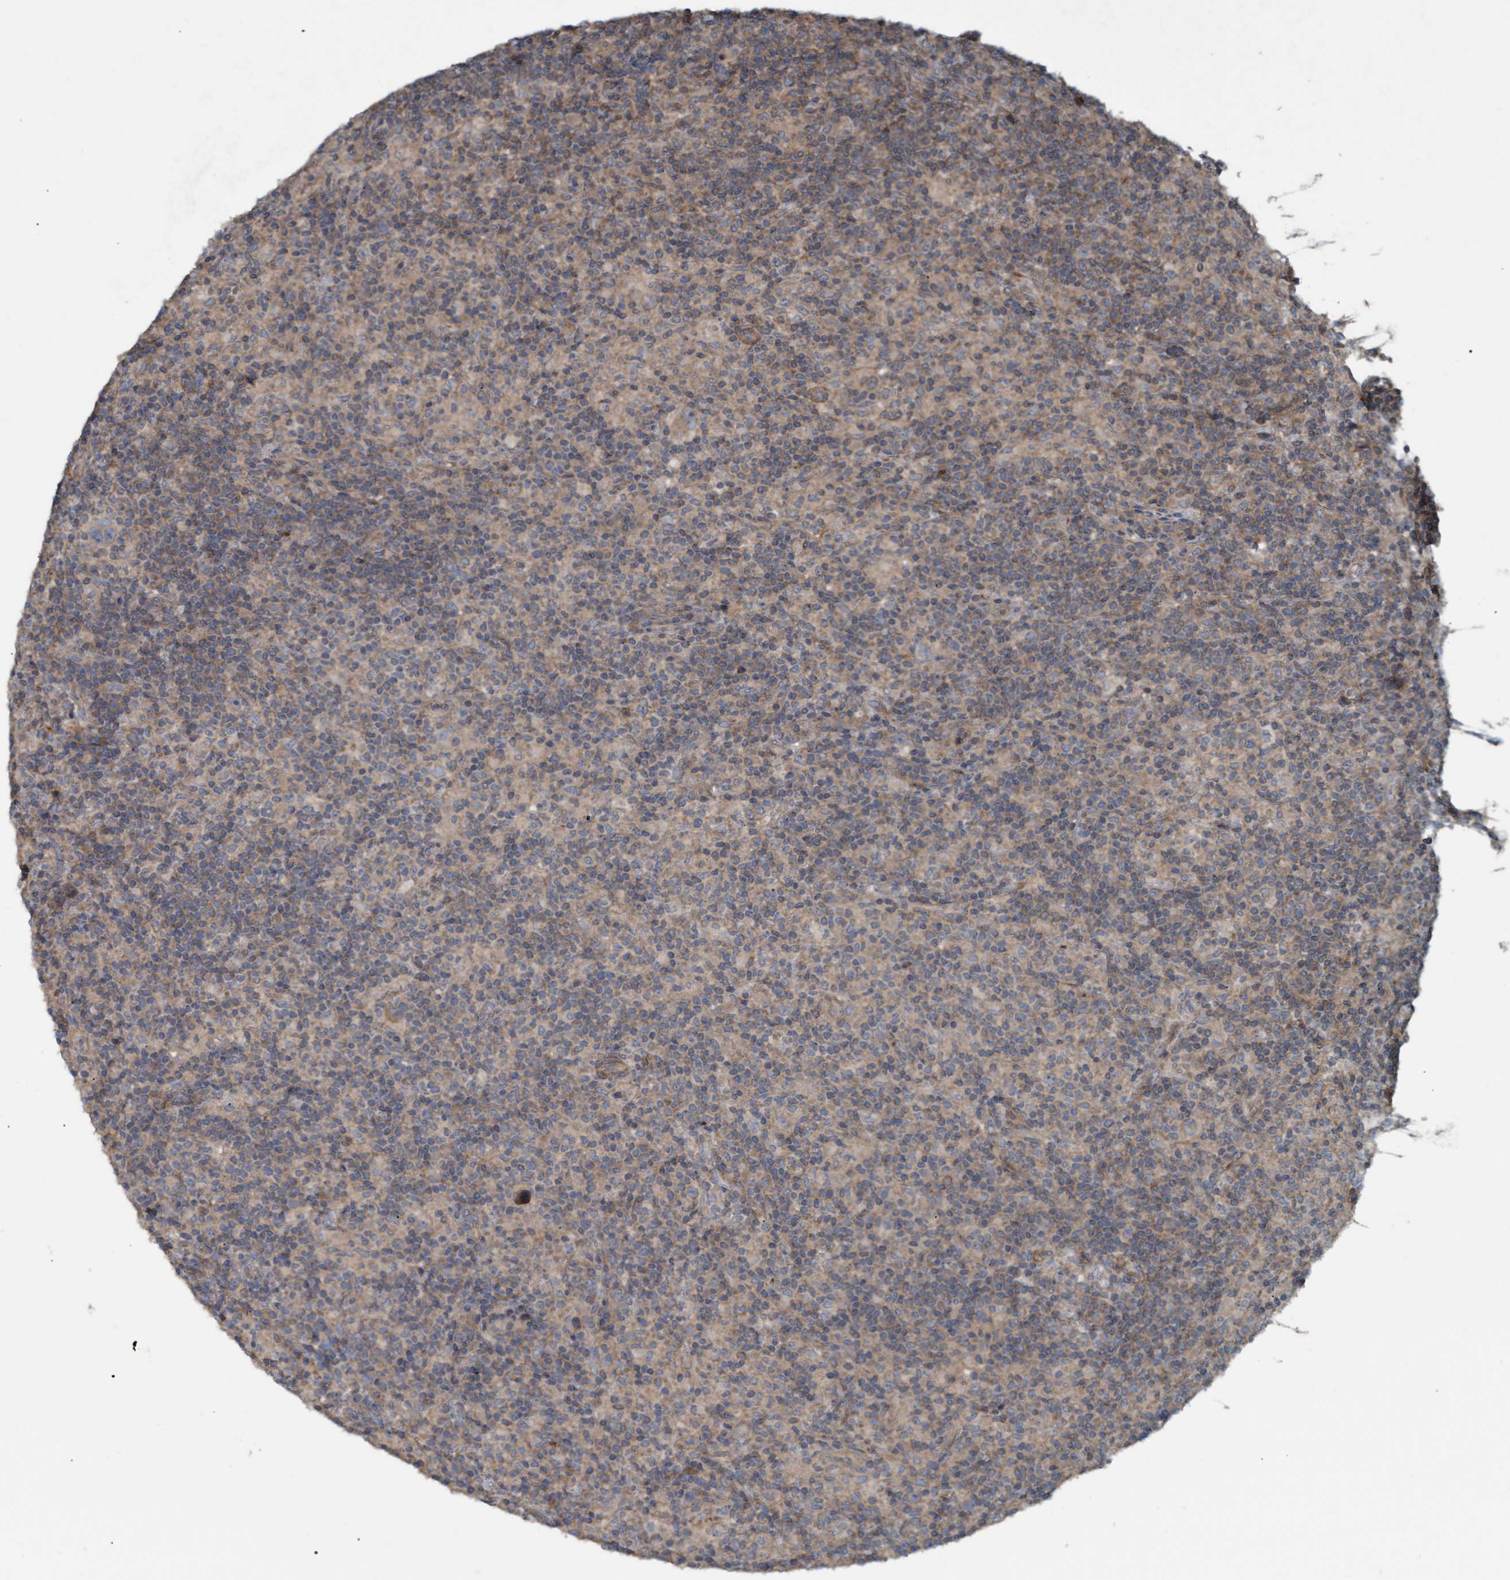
{"staining": {"intensity": "weak", "quantity": "25%-75%", "location": "cytoplasmic/membranous"}, "tissue": "lymphoma", "cell_type": "Tumor cells", "image_type": "cancer", "snomed": [{"axis": "morphology", "description": "Hodgkin's disease, NOS"}, {"axis": "topography", "description": "Lymph node"}], "caption": "IHC of human Hodgkin's disease reveals low levels of weak cytoplasmic/membranous expression in approximately 25%-75% of tumor cells.", "gene": "GGT6", "patient": {"sex": "male", "age": 70}}